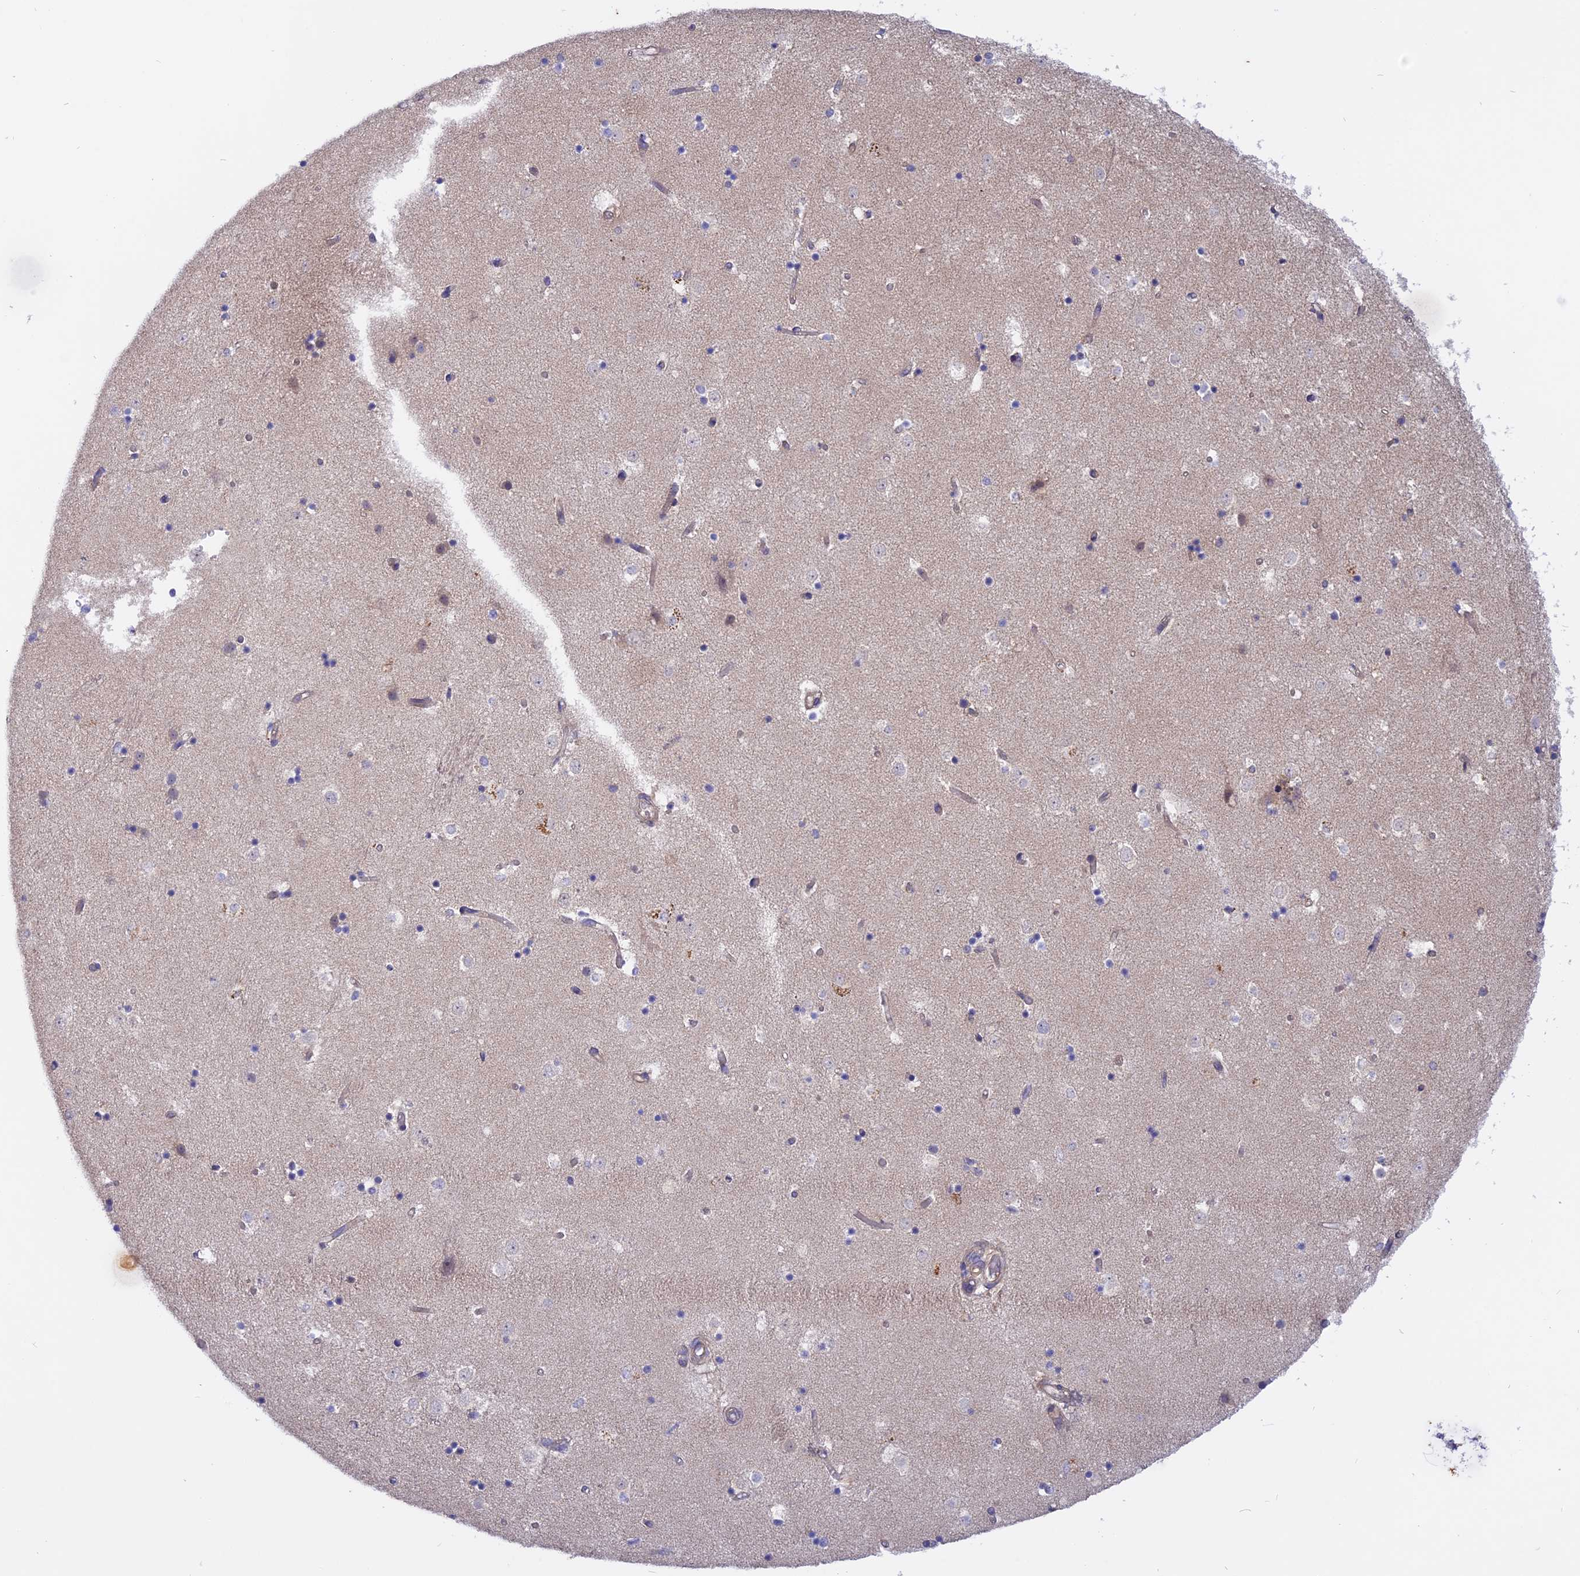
{"staining": {"intensity": "negative", "quantity": "none", "location": "none"}, "tissue": "caudate", "cell_type": "Glial cells", "image_type": "normal", "snomed": [{"axis": "morphology", "description": "Normal tissue, NOS"}, {"axis": "topography", "description": "Lateral ventricle wall"}], "caption": "Immunohistochemistry (IHC) histopathology image of benign caudate: caudate stained with DAB displays no significant protein staining in glial cells.", "gene": "HYCC1", "patient": {"sex": "female", "age": 52}}